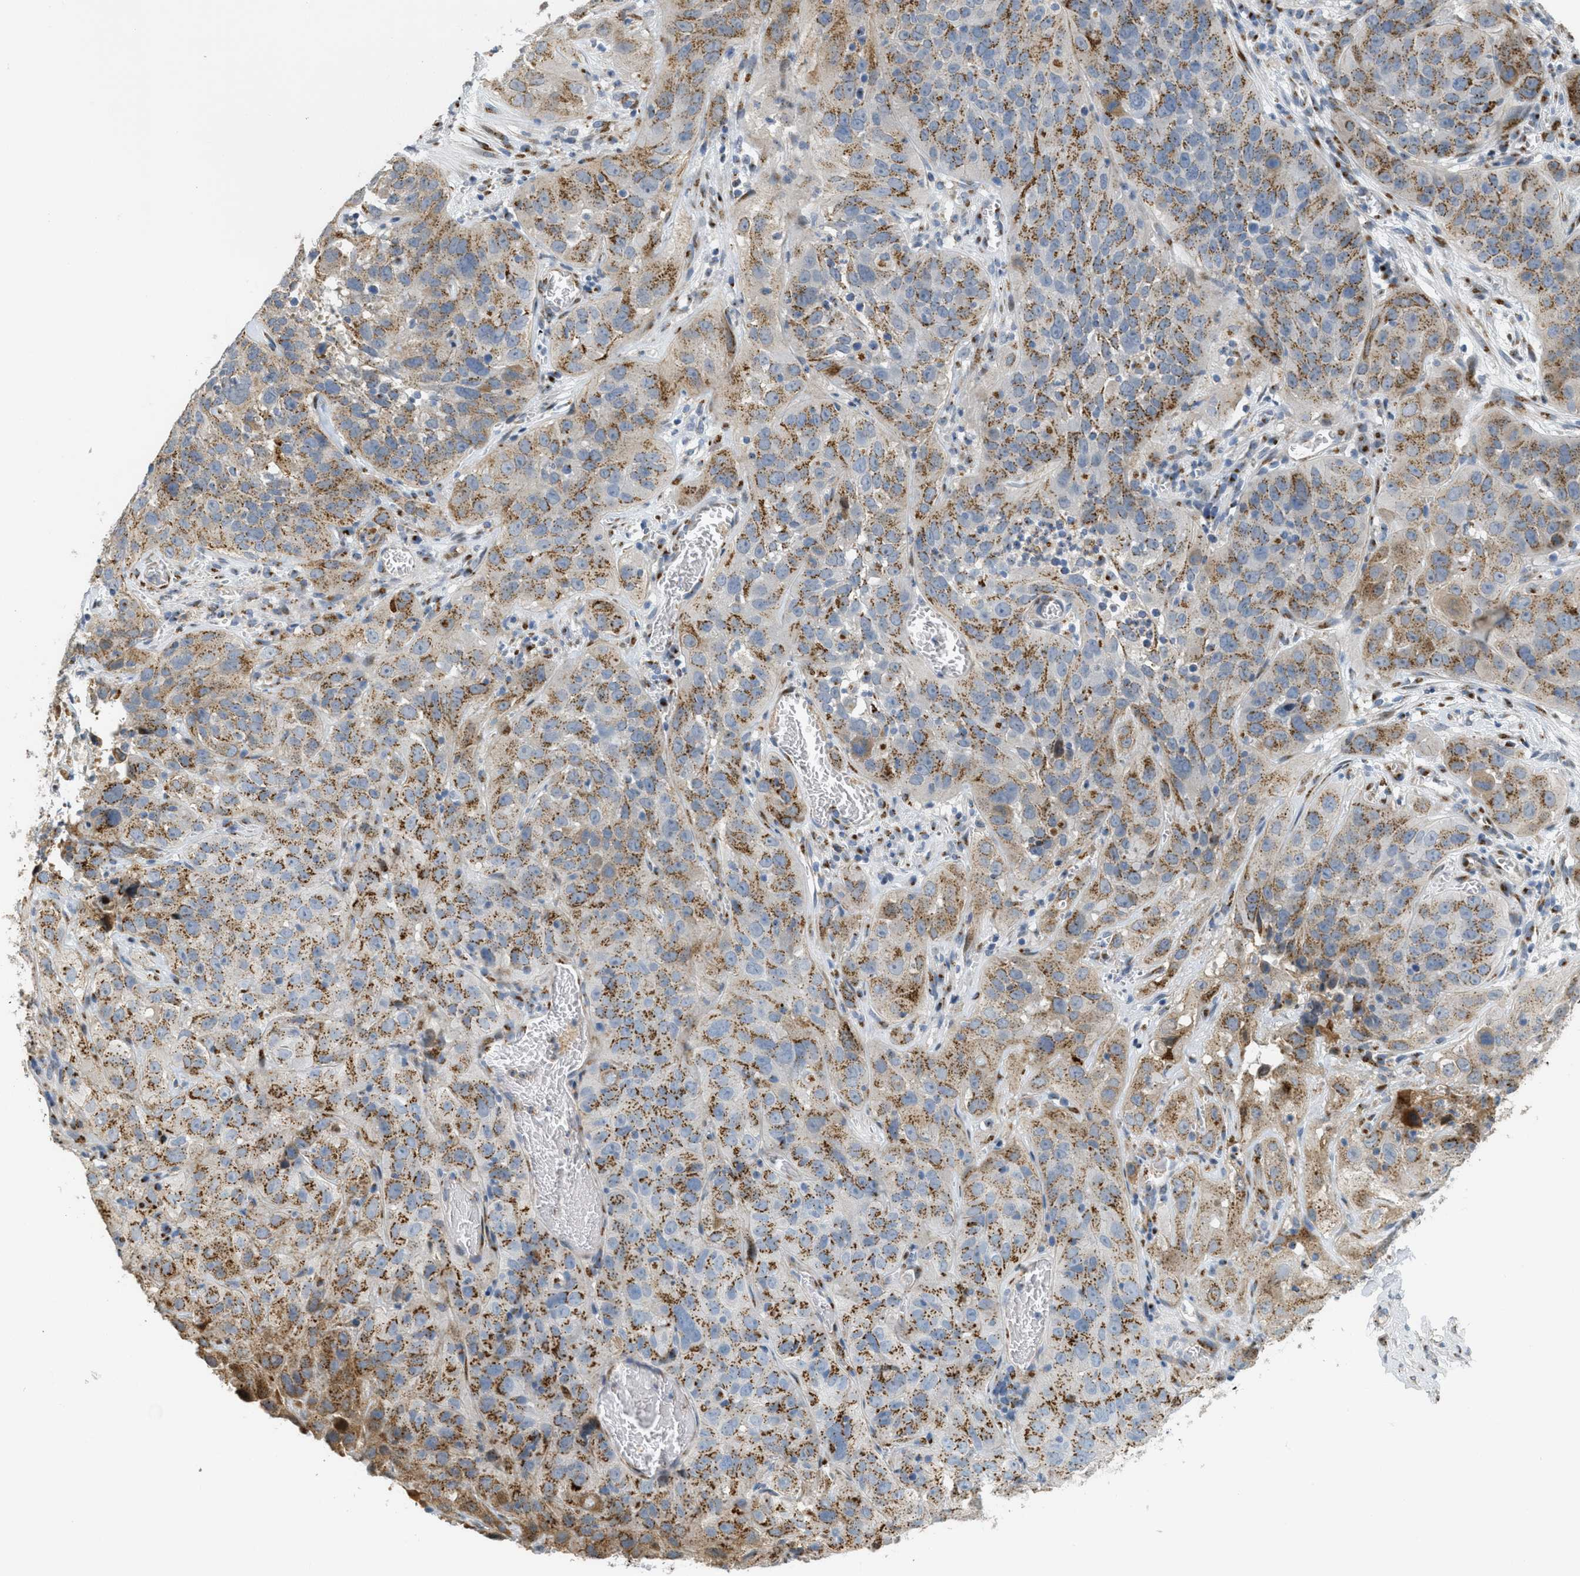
{"staining": {"intensity": "moderate", "quantity": ">75%", "location": "cytoplasmic/membranous"}, "tissue": "cervical cancer", "cell_type": "Tumor cells", "image_type": "cancer", "snomed": [{"axis": "morphology", "description": "Squamous cell carcinoma, NOS"}, {"axis": "topography", "description": "Cervix"}], "caption": "There is medium levels of moderate cytoplasmic/membranous positivity in tumor cells of squamous cell carcinoma (cervical), as demonstrated by immunohistochemical staining (brown color).", "gene": "ZFPL1", "patient": {"sex": "female", "age": 32}}